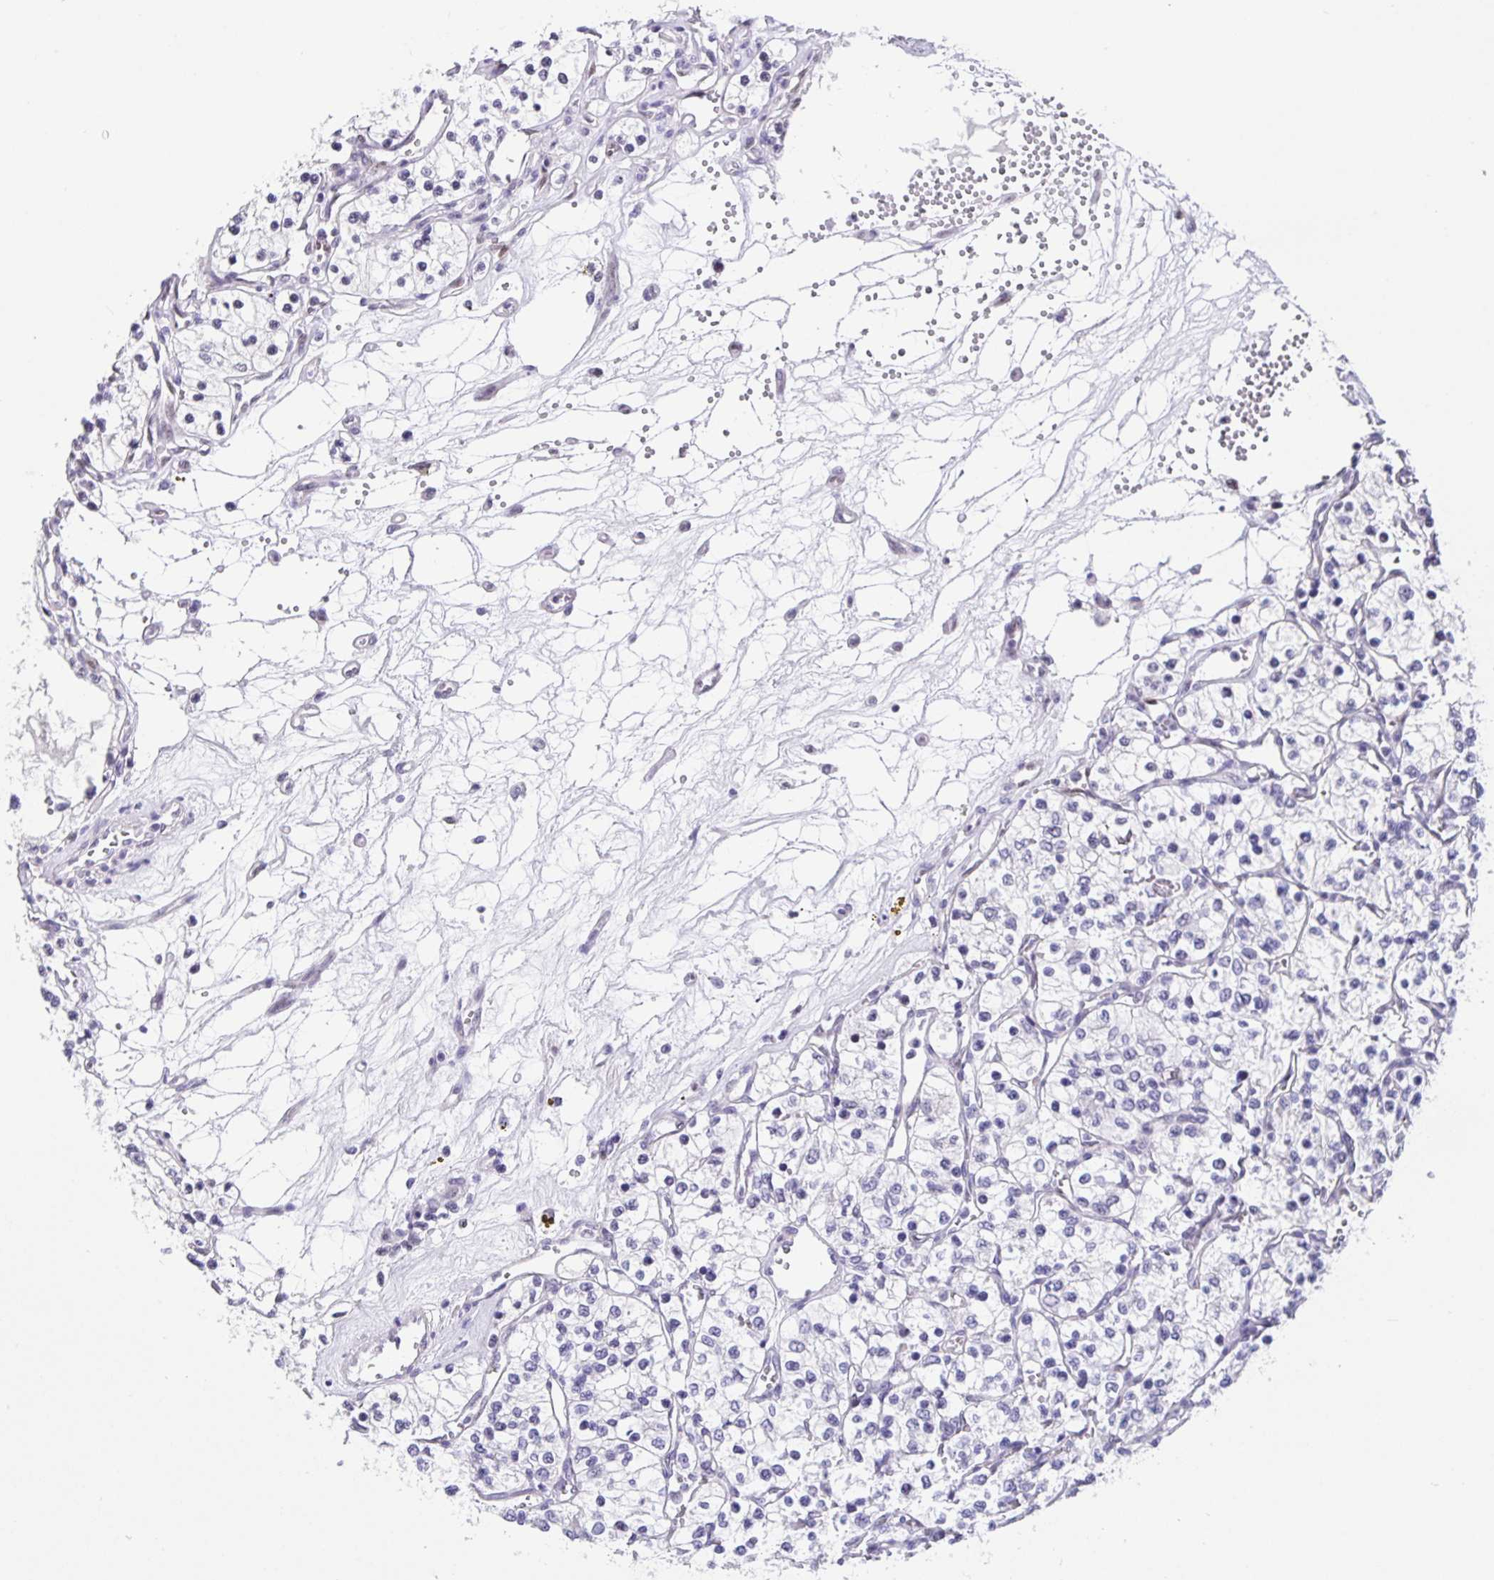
{"staining": {"intensity": "negative", "quantity": "none", "location": "none"}, "tissue": "renal cancer", "cell_type": "Tumor cells", "image_type": "cancer", "snomed": [{"axis": "morphology", "description": "Adenocarcinoma, NOS"}, {"axis": "topography", "description": "Kidney"}], "caption": "Immunohistochemical staining of renal adenocarcinoma demonstrates no significant staining in tumor cells.", "gene": "FOSL2", "patient": {"sex": "female", "age": 69}}